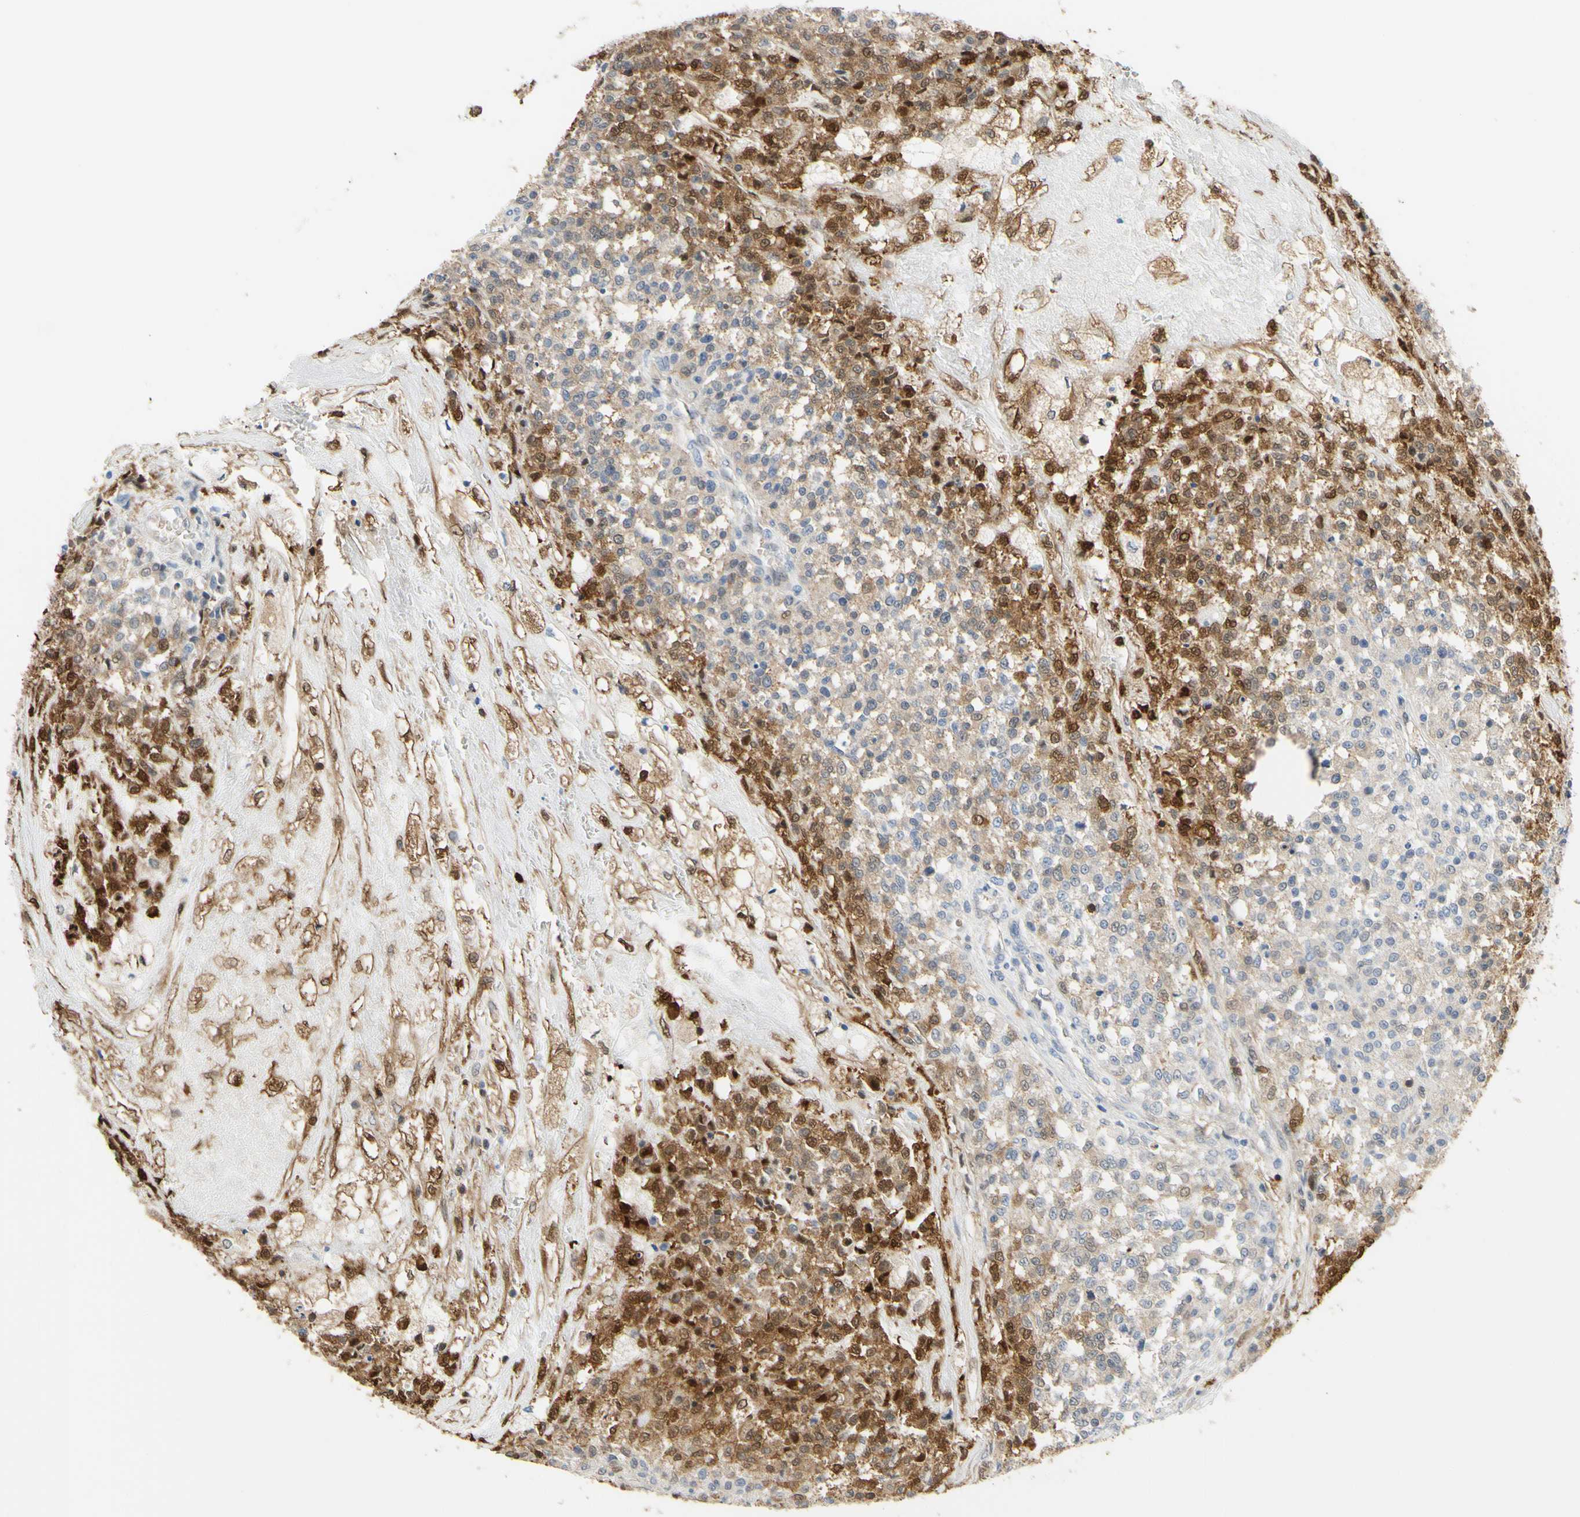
{"staining": {"intensity": "moderate", "quantity": "25%-75%", "location": "cytoplasmic/membranous"}, "tissue": "testis cancer", "cell_type": "Tumor cells", "image_type": "cancer", "snomed": [{"axis": "morphology", "description": "Seminoma, NOS"}, {"axis": "topography", "description": "Testis"}], "caption": "Testis cancer was stained to show a protein in brown. There is medium levels of moderate cytoplasmic/membranous staining in about 25%-75% of tumor cells.", "gene": "UPK3B", "patient": {"sex": "male", "age": 59}}